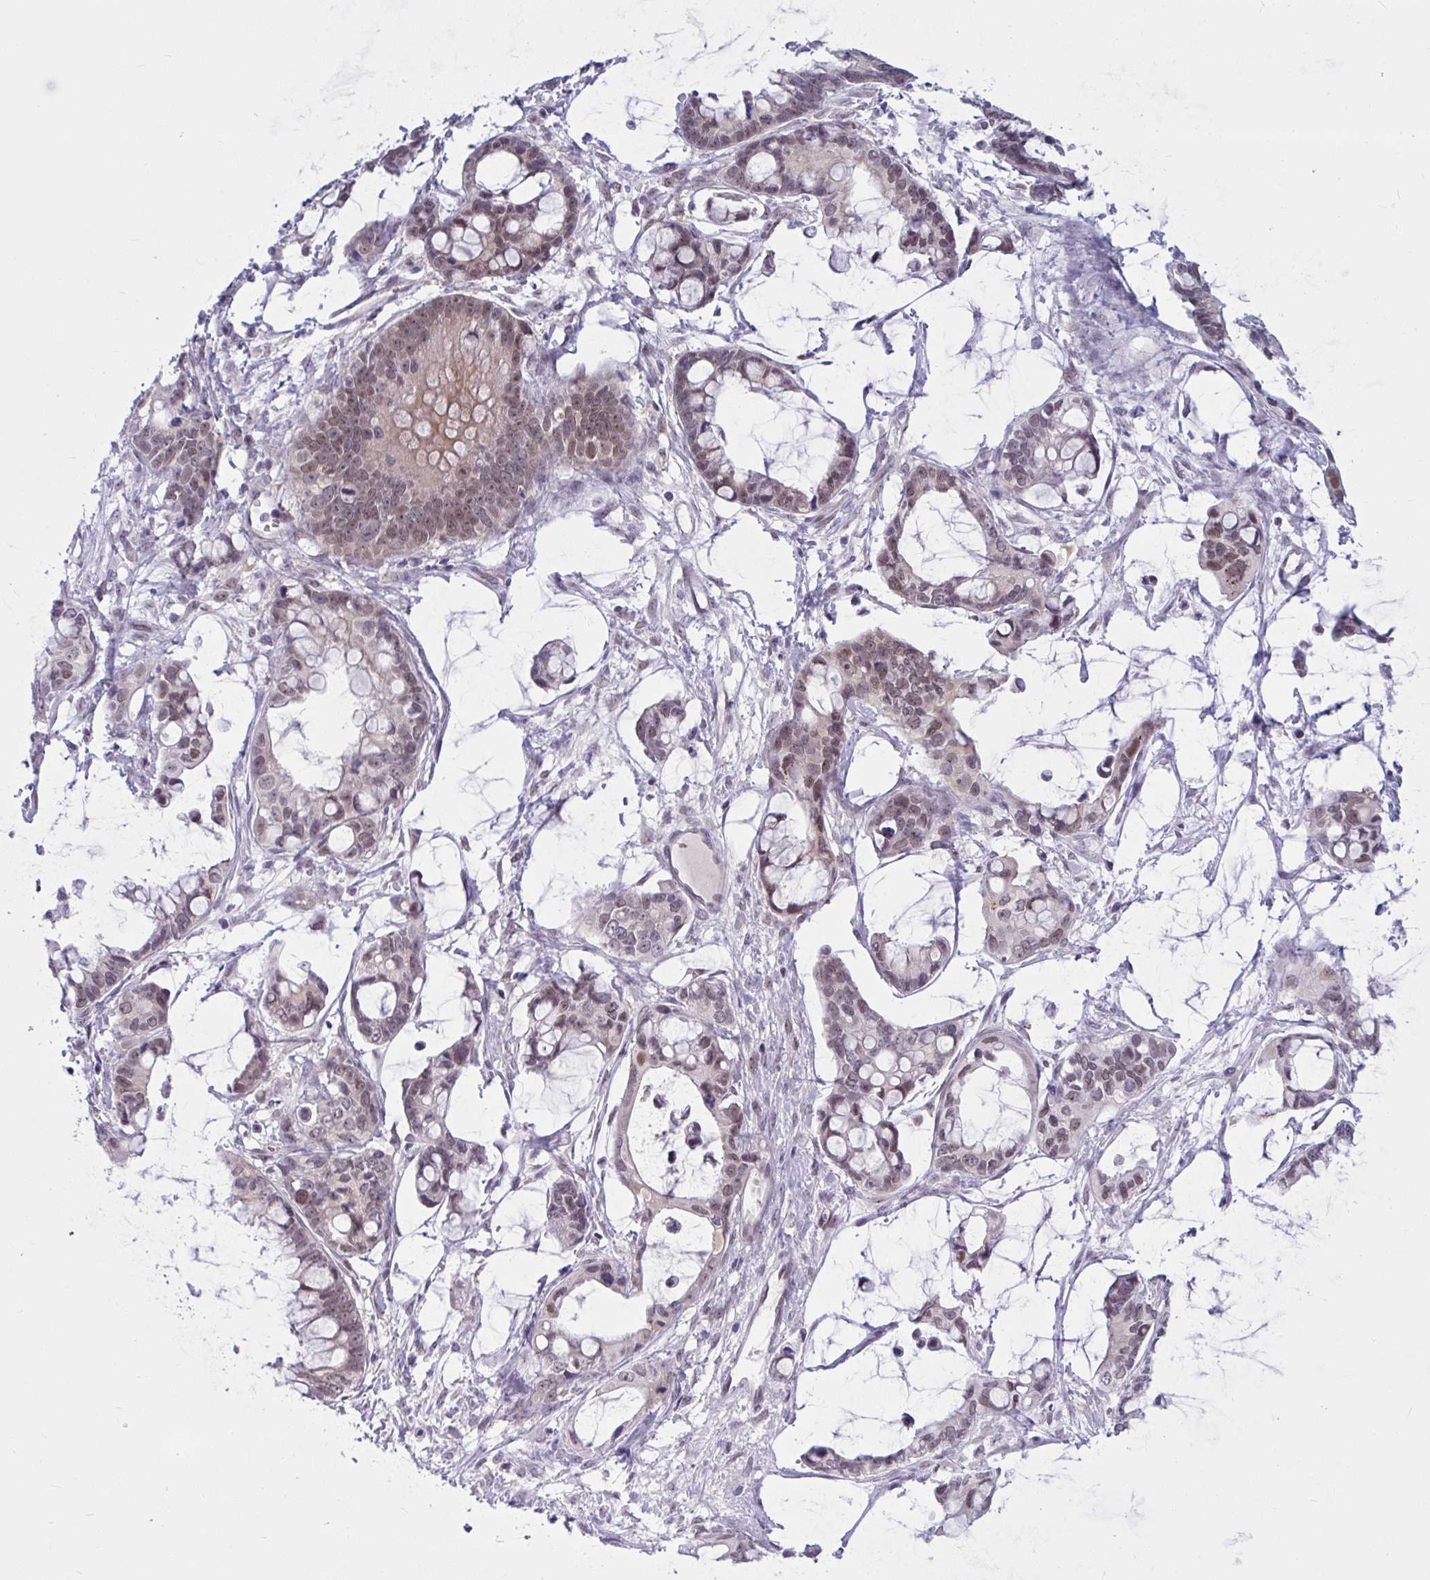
{"staining": {"intensity": "weak", "quantity": "25%-75%", "location": "nuclear"}, "tissue": "ovarian cancer", "cell_type": "Tumor cells", "image_type": "cancer", "snomed": [{"axis": "morphology", "description": "Cystadenocarcinoma, mucinous, NOS"}, {"axis": "topography", "description": "Ovary"}], "caption": "A histopathology image of ovarian cancer (mucinous cystadenocarcinoma) stained for a protein reveals weak nuclear brown staining in tumor cells.", "gene": "TSN", "patient": {"sex": "female", "age": 63}}